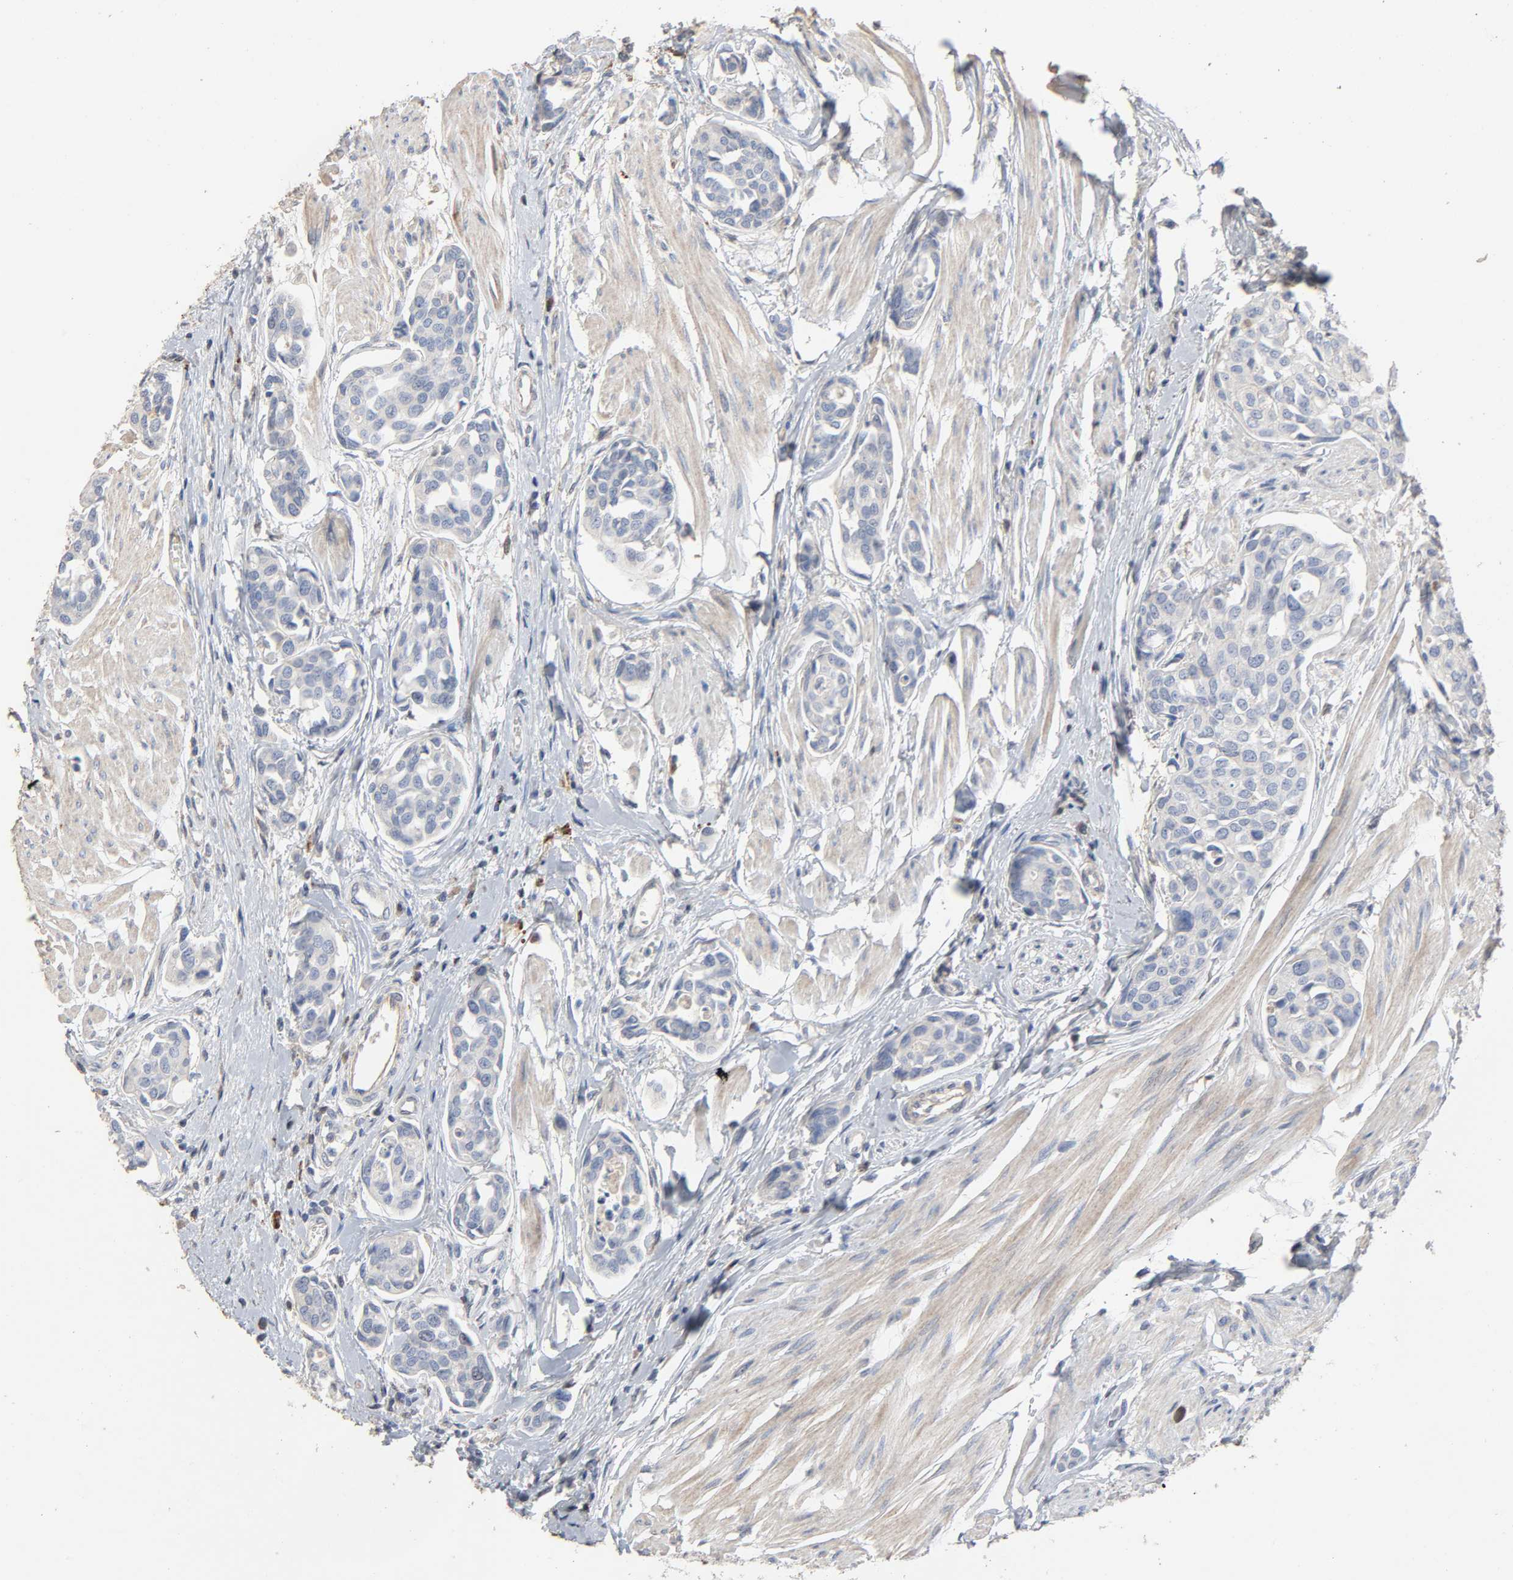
{"staining": {"intensity": "negative", "quantity": "none", "location": "none"}, "tissue": "urothelial cancer", "cell_type": "Tumor cells", "image_type": "cancer", "snomed": [{"axis": "morphology", "description": "Urothelial carcinoma, High grade"}, {"axis": "topography", "description": "Urinary bladder"}], "caption": "Immunohistochemistry (IHC) of urothelial cancer shows no staining in tumor cells.", "gene": "CDK6", "patient": {"sex": "male", "age": 78}}